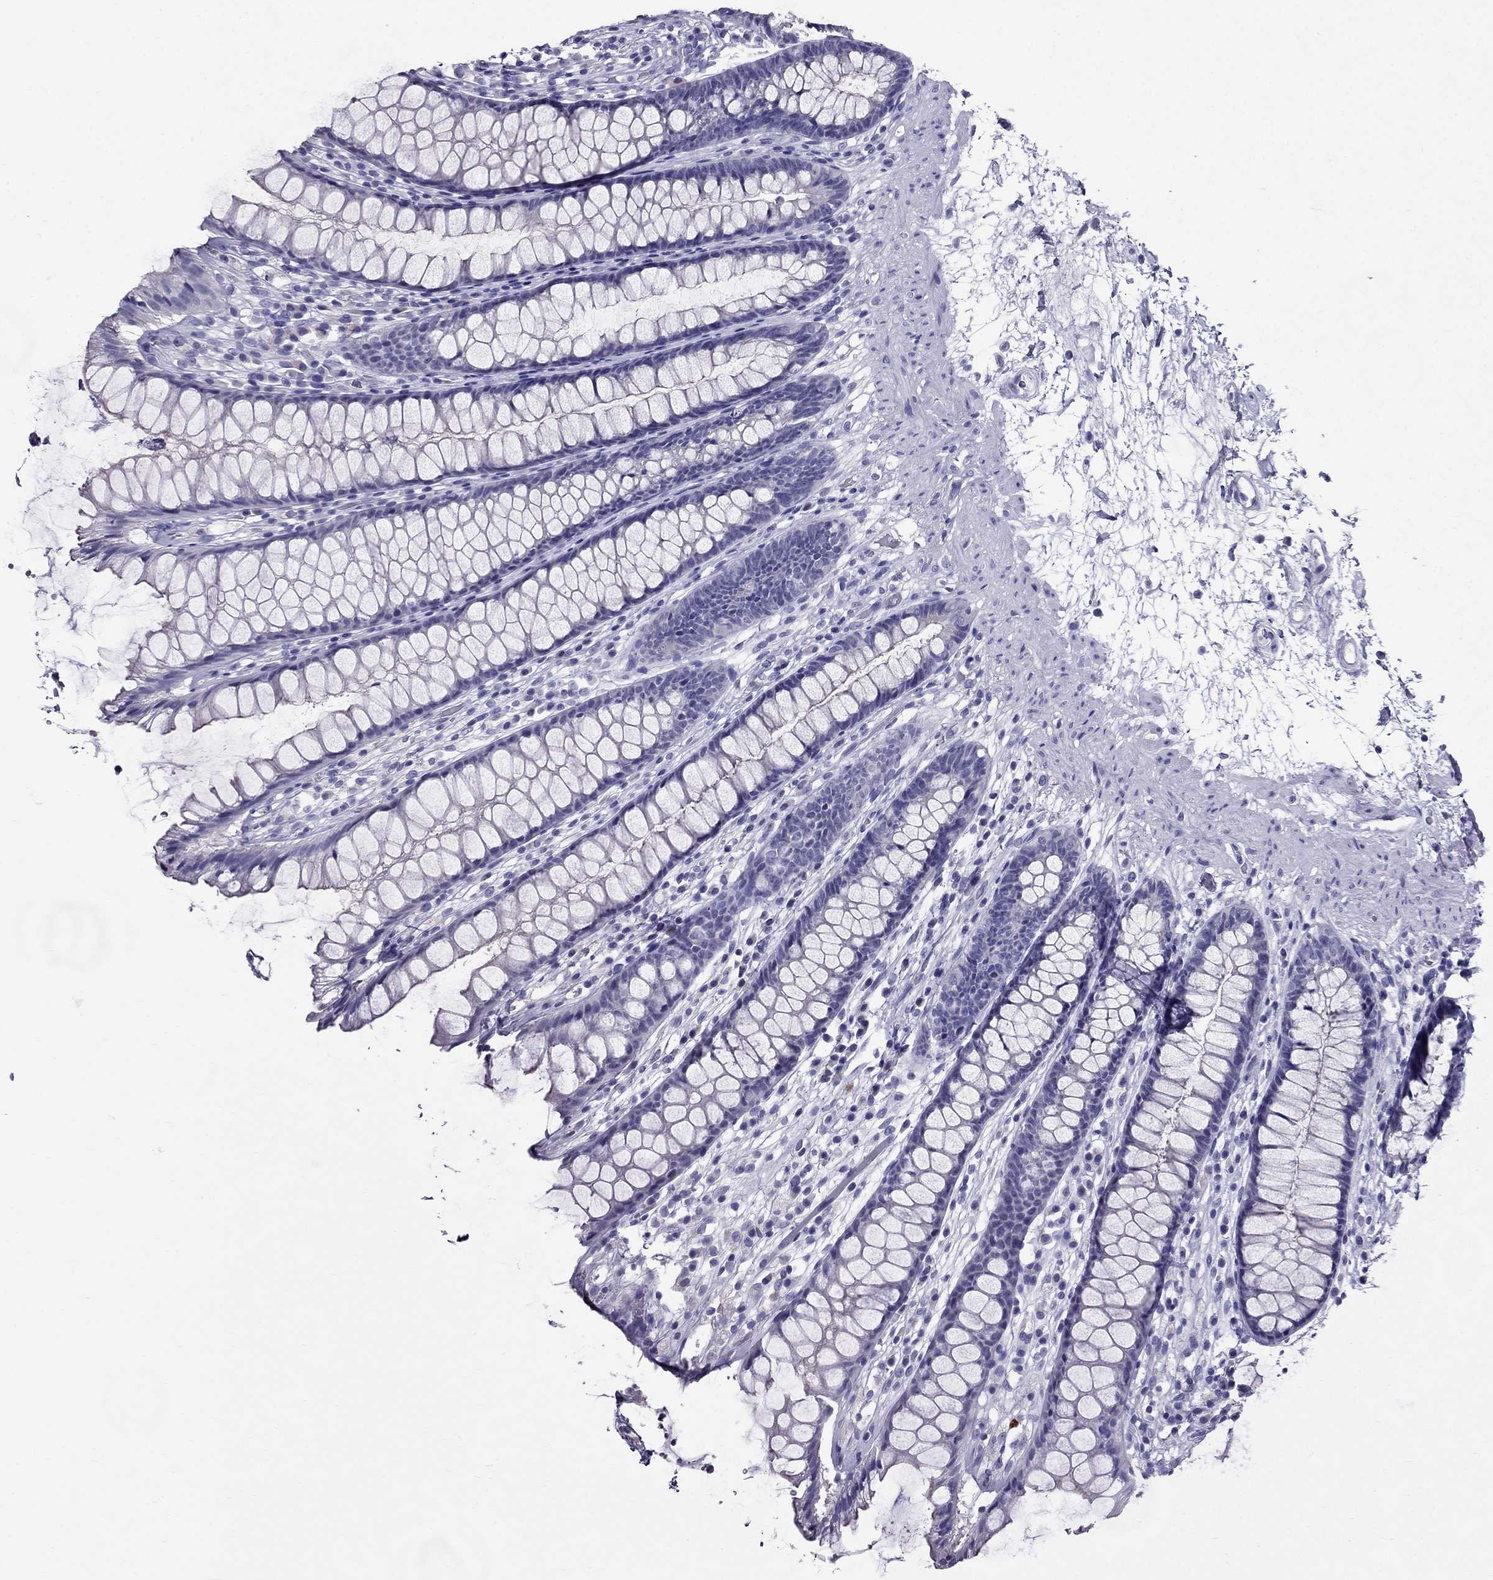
{"staining": {"intensity": "negative", "quantity": "none", "location": "none"}, "tissue": "rectum", "cell_type": "Glandular cells", "image_type": "normal", "snomed": [{"axis": "morphology", "description": "Normal tissue, NOS"}, {"axis": "topography", "description": "Rectum"}], "caption": "This is a micrograph of IHC staining of normal rectum, which shows no positivity in glandular cells. The staining was performed using DAB (3,3'-diaminobenzidine) to visualize the protein expression in brown, while the nuclei were stained in blue with hematoxylin (Magnification: 20x).", "gene": "ZNF541", "patient": {"sex": "male", "age": 72}}